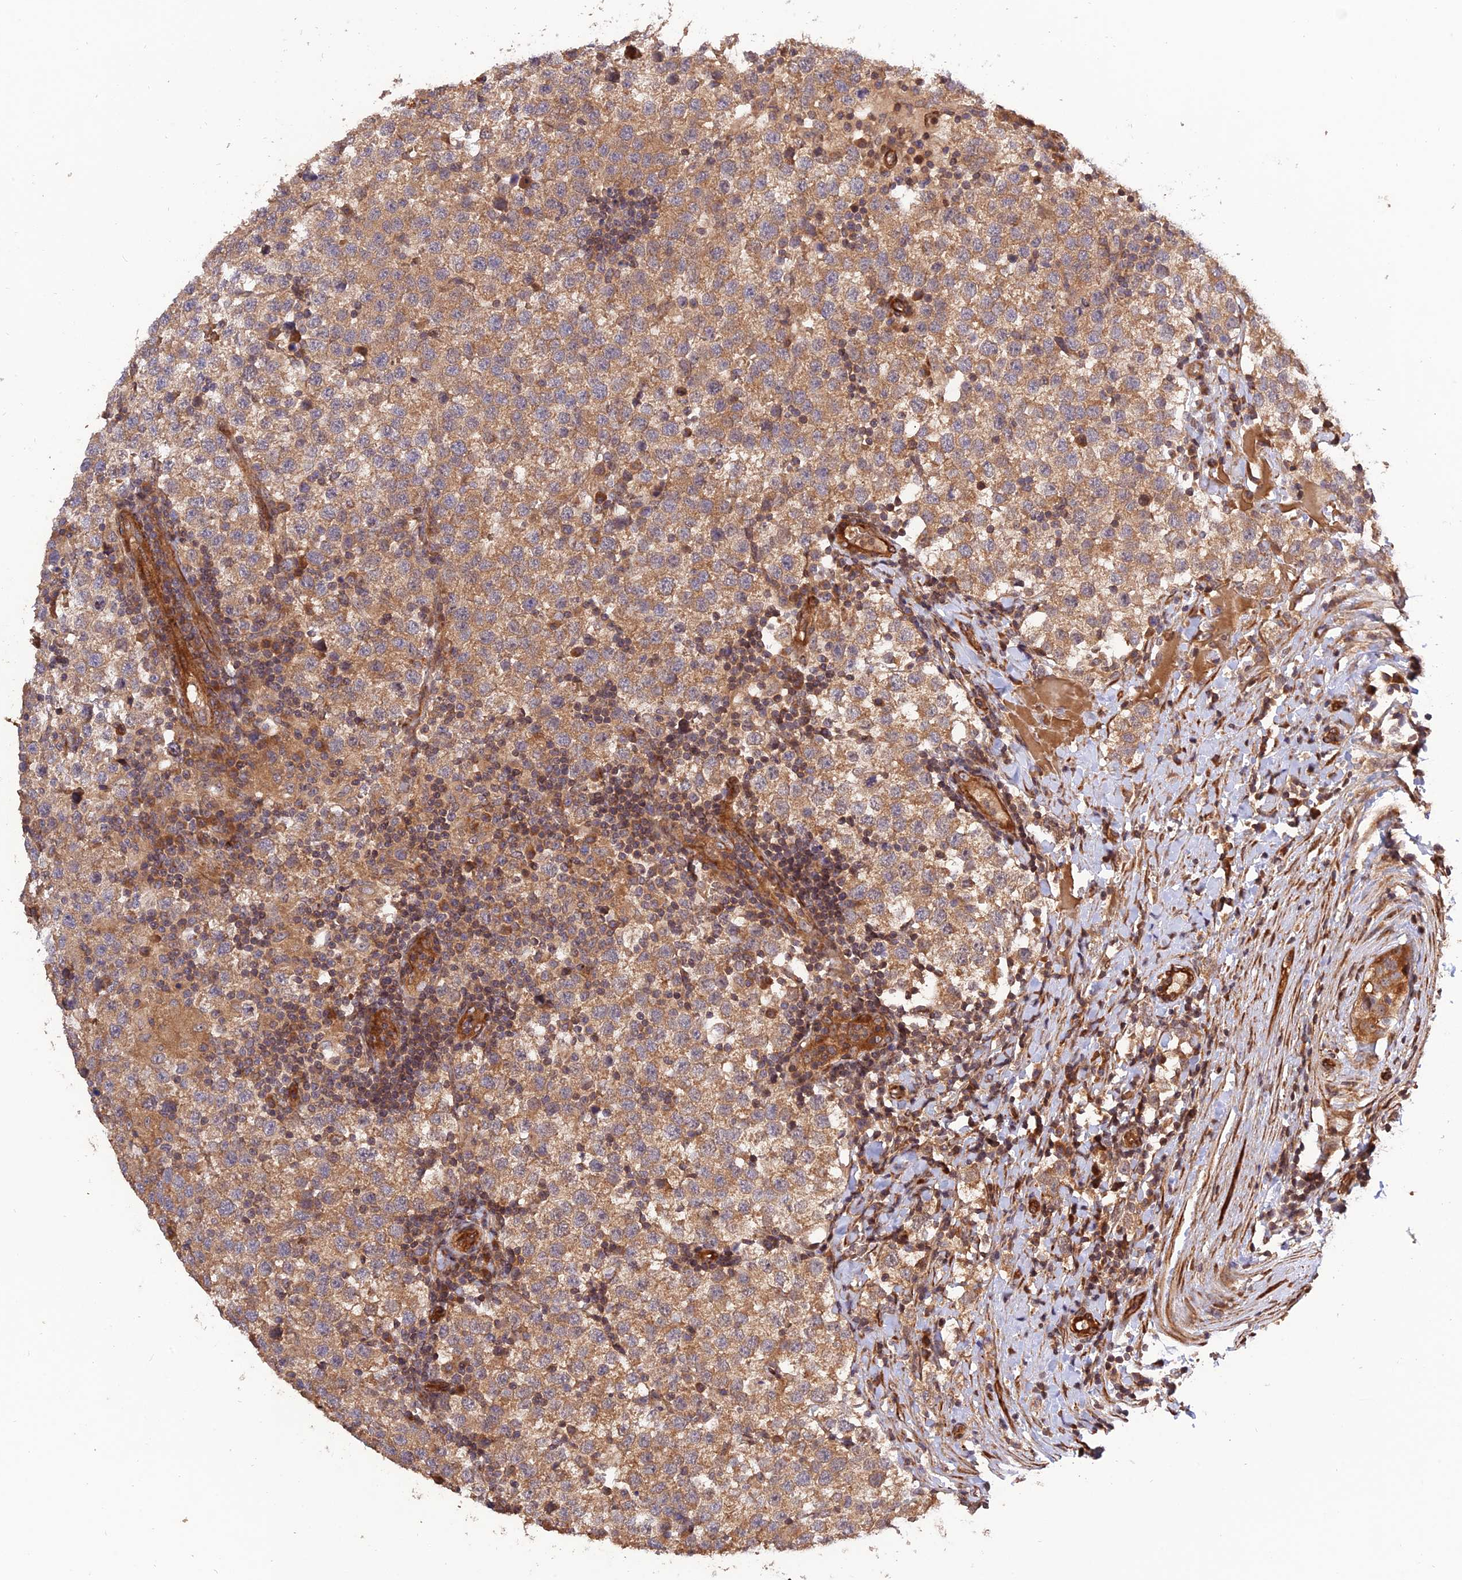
{"staining": {"intensity": "moderate", "quantity": ">75%", "location": "cytoplasmic/membranous"}, "tissue": "testis cancer", "cell_type": "Tumor cells", "image_type": "cancer", "snomed": [{"axis": "morphology", "description": "Seminoma, NOS"}, {"axis": "topography", "description": "Testis"}], "caption": "Testis cancer stained with immunohistochemistry shows moderate cytoplasmic/membranous staining in about >75% of tumor cells.", "gene": "CREBL2", "patient": {"sex": "male", "age": 34}}